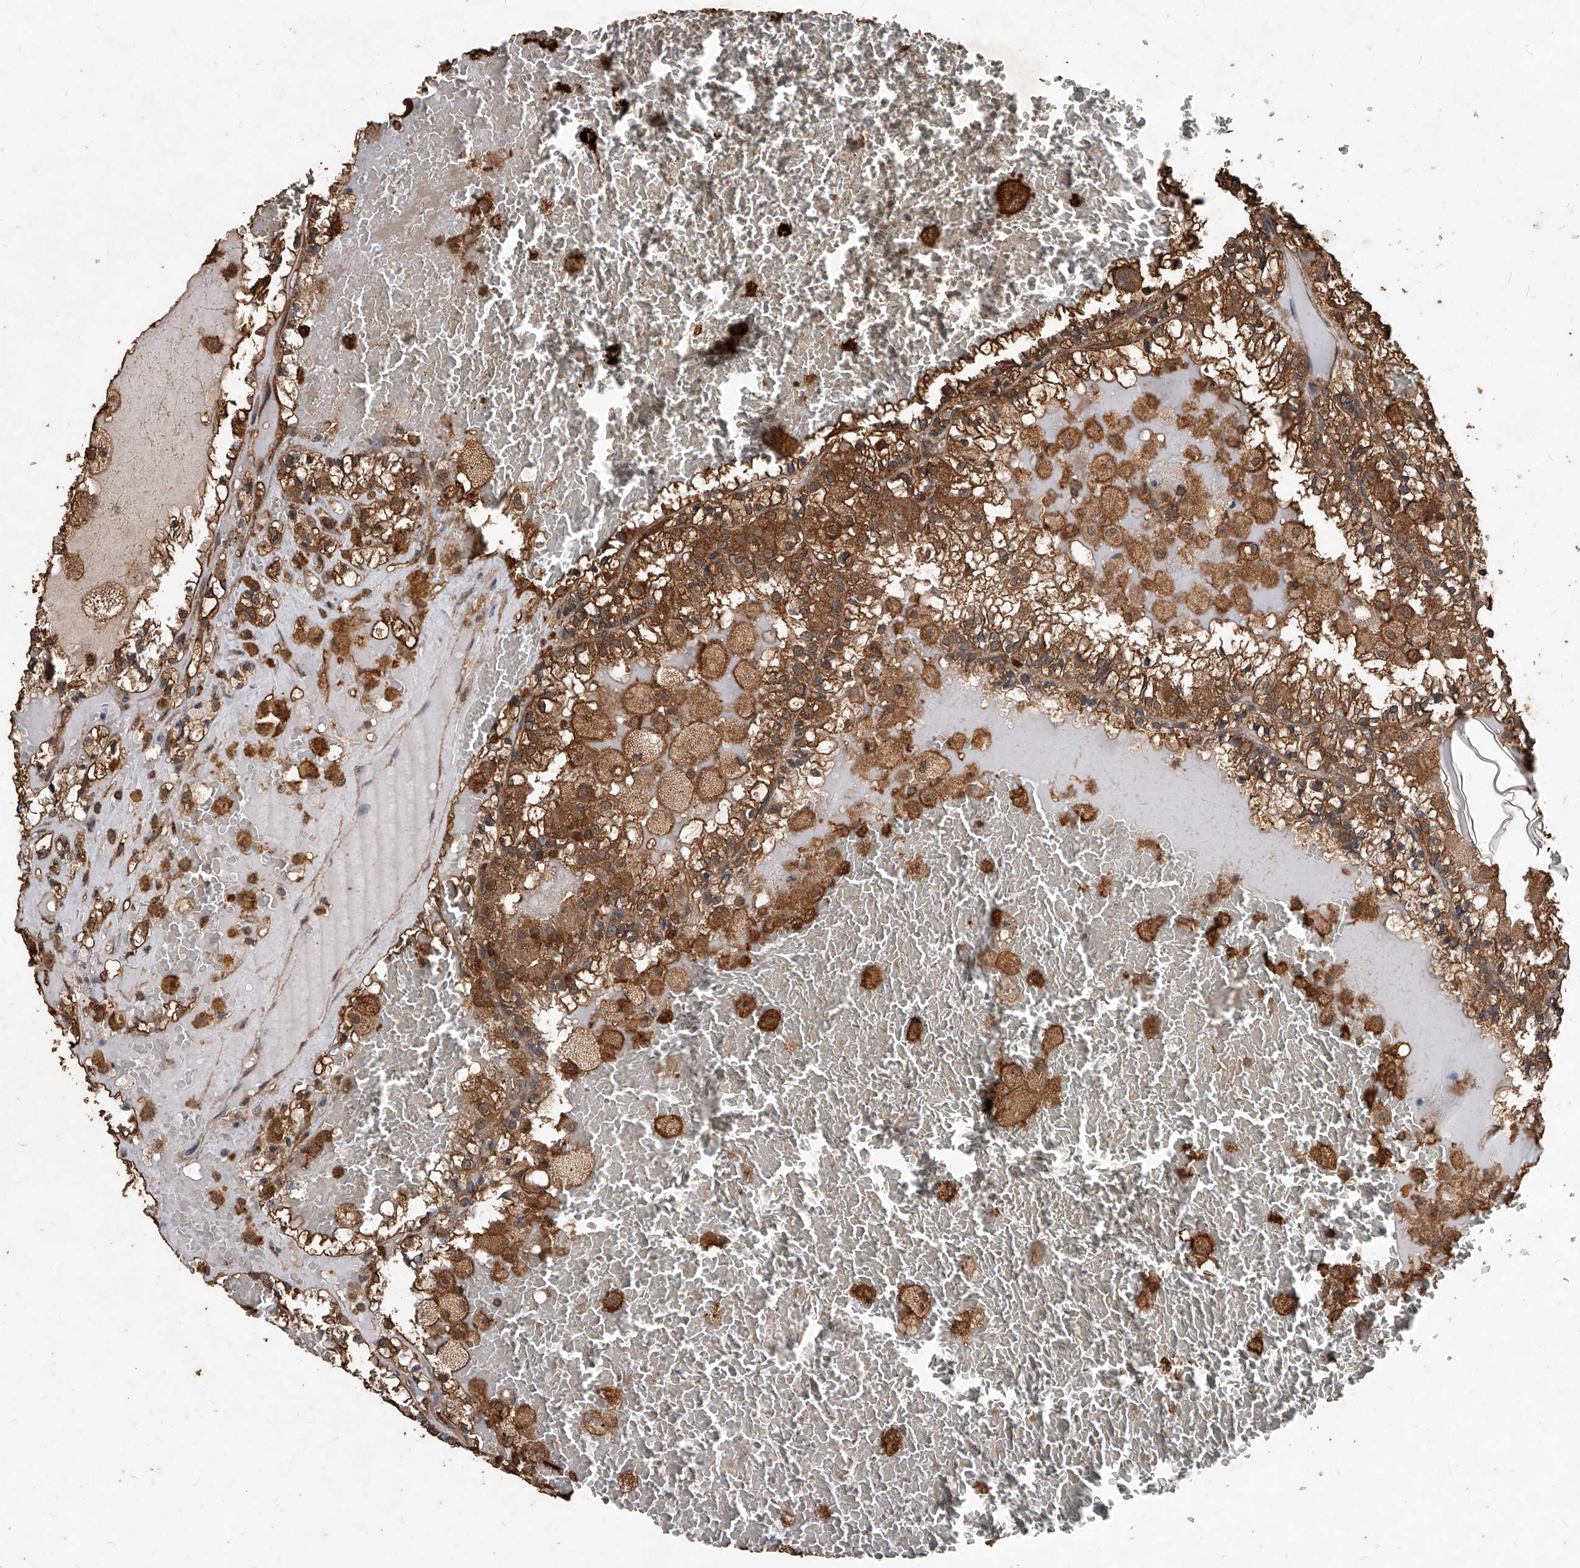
{"staining": {"intensity": "moderate", "quantity": ">75%", "location": "cytoplasmic/membranous"}, "tissue": "renal cancer", "cell_type": "Tumor cells", "image_type": "cancer", "snomed": [{"axis": "morphology", "description": "Adenocarcinoma, NOS"}, {"axis": "topography", "description": "Kidney"}], "caption": "A photomicrograph showing moderate cytoplasmic/membranous expression in approximately >75% of tumor cells in renal cancer (adenocarcinoma), as visualized by brown immunohistochemical staining.", "gene": "UCP2", "patient": {"sex": "female", "age": 56}}